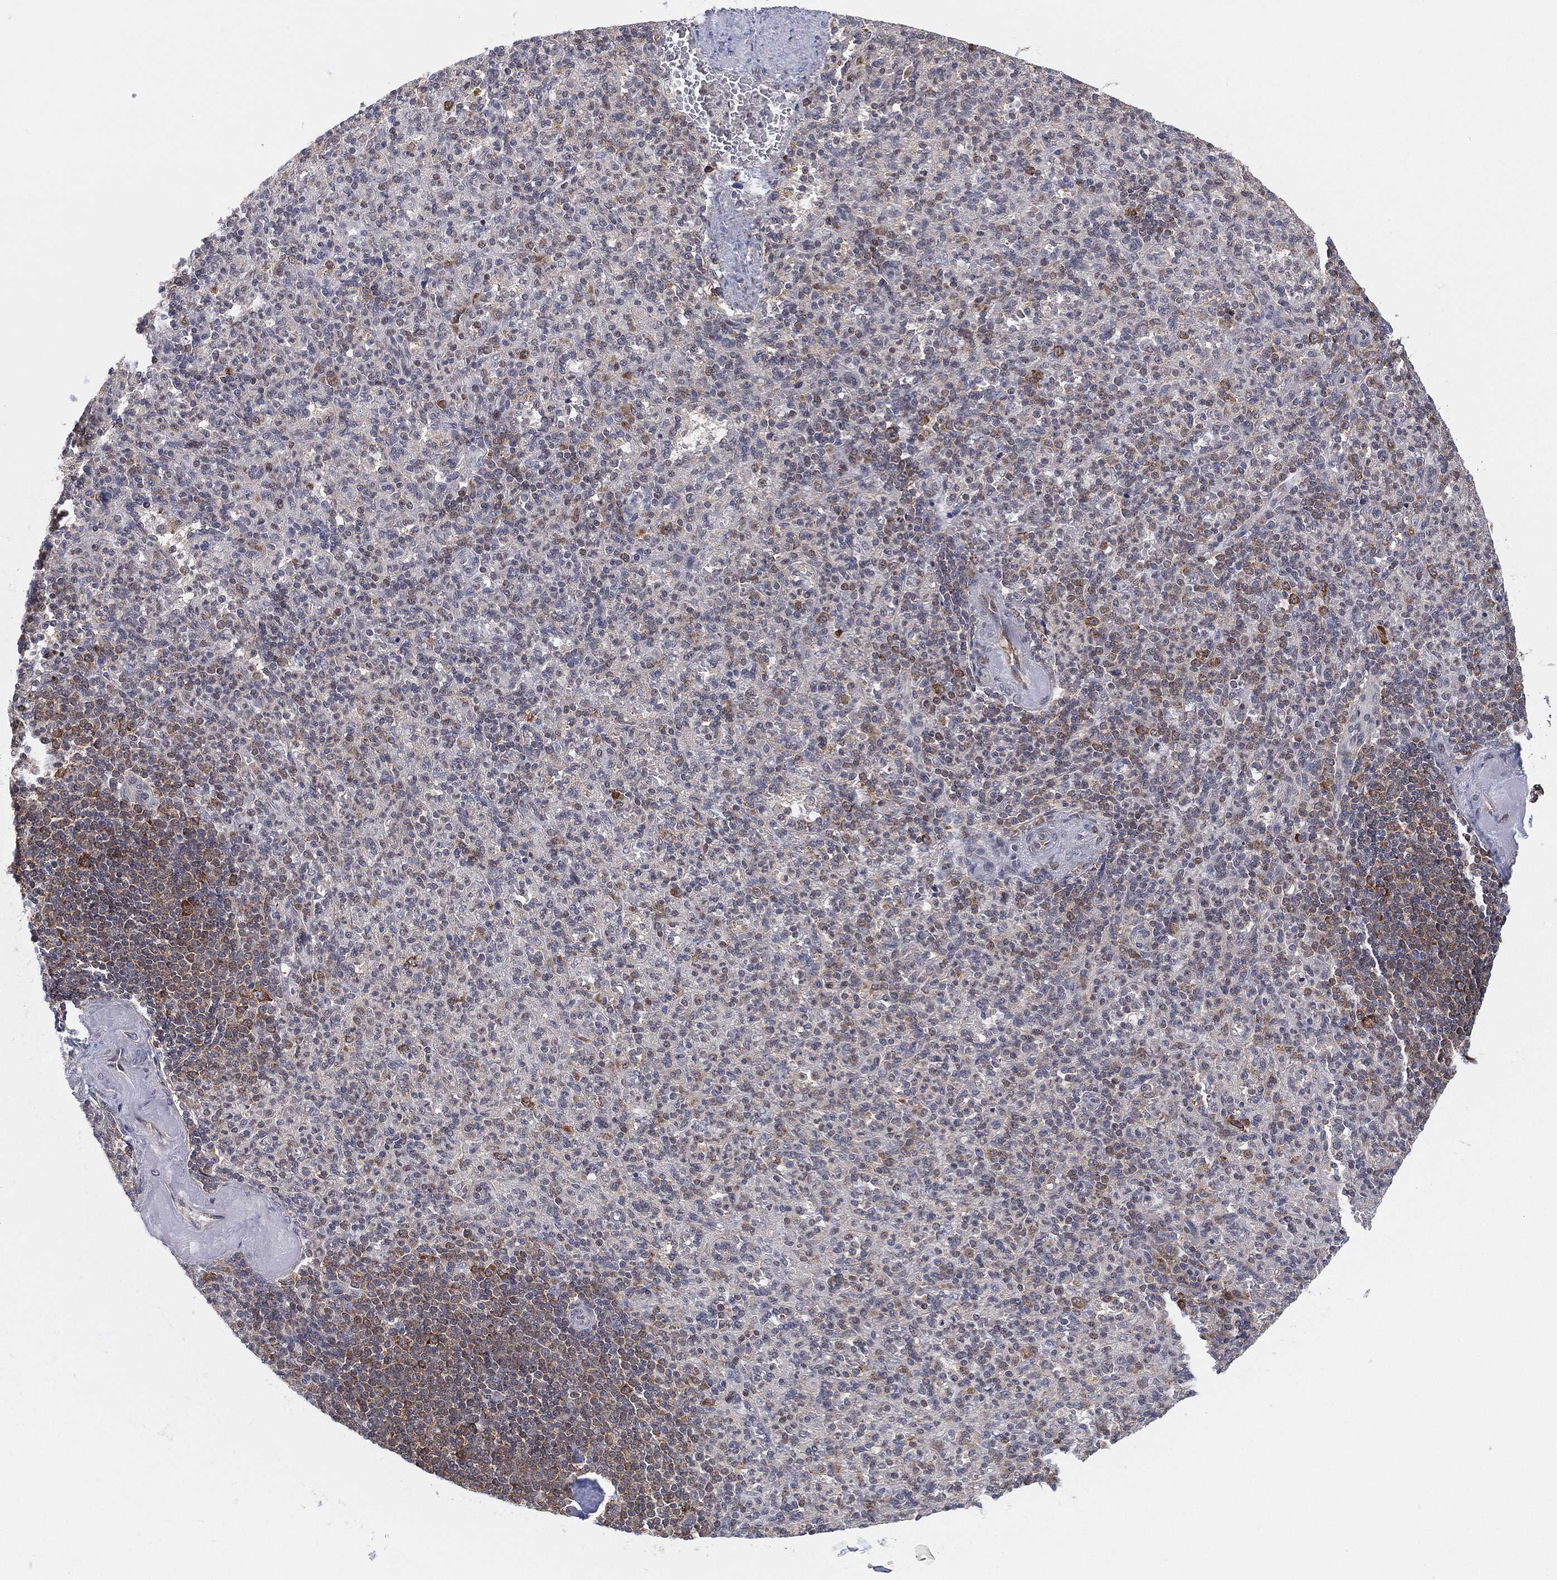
{"staining": {"intensity": "moderate", "quantity": "<25%", "location": "cytoplasmic/membranous"}, "tissue": "spleen", "cell_type": "Cells in red pulp", "image_type": "normal", "snomed": [{"axis": "morphology", "description": "Normal tissue, NOS"}, {"axis": "topography", "description": "Spleen"}], "caption": "Protein expression analysis of benign spleen displays moderate cytoplasmic/membranous expression in about <25% of cells in red pulp. (brown staining indicates protein expression, while blue staining denotes nuclei).", "gene": "TMTC4", "patient": {"sex": "female", "age": 74}}